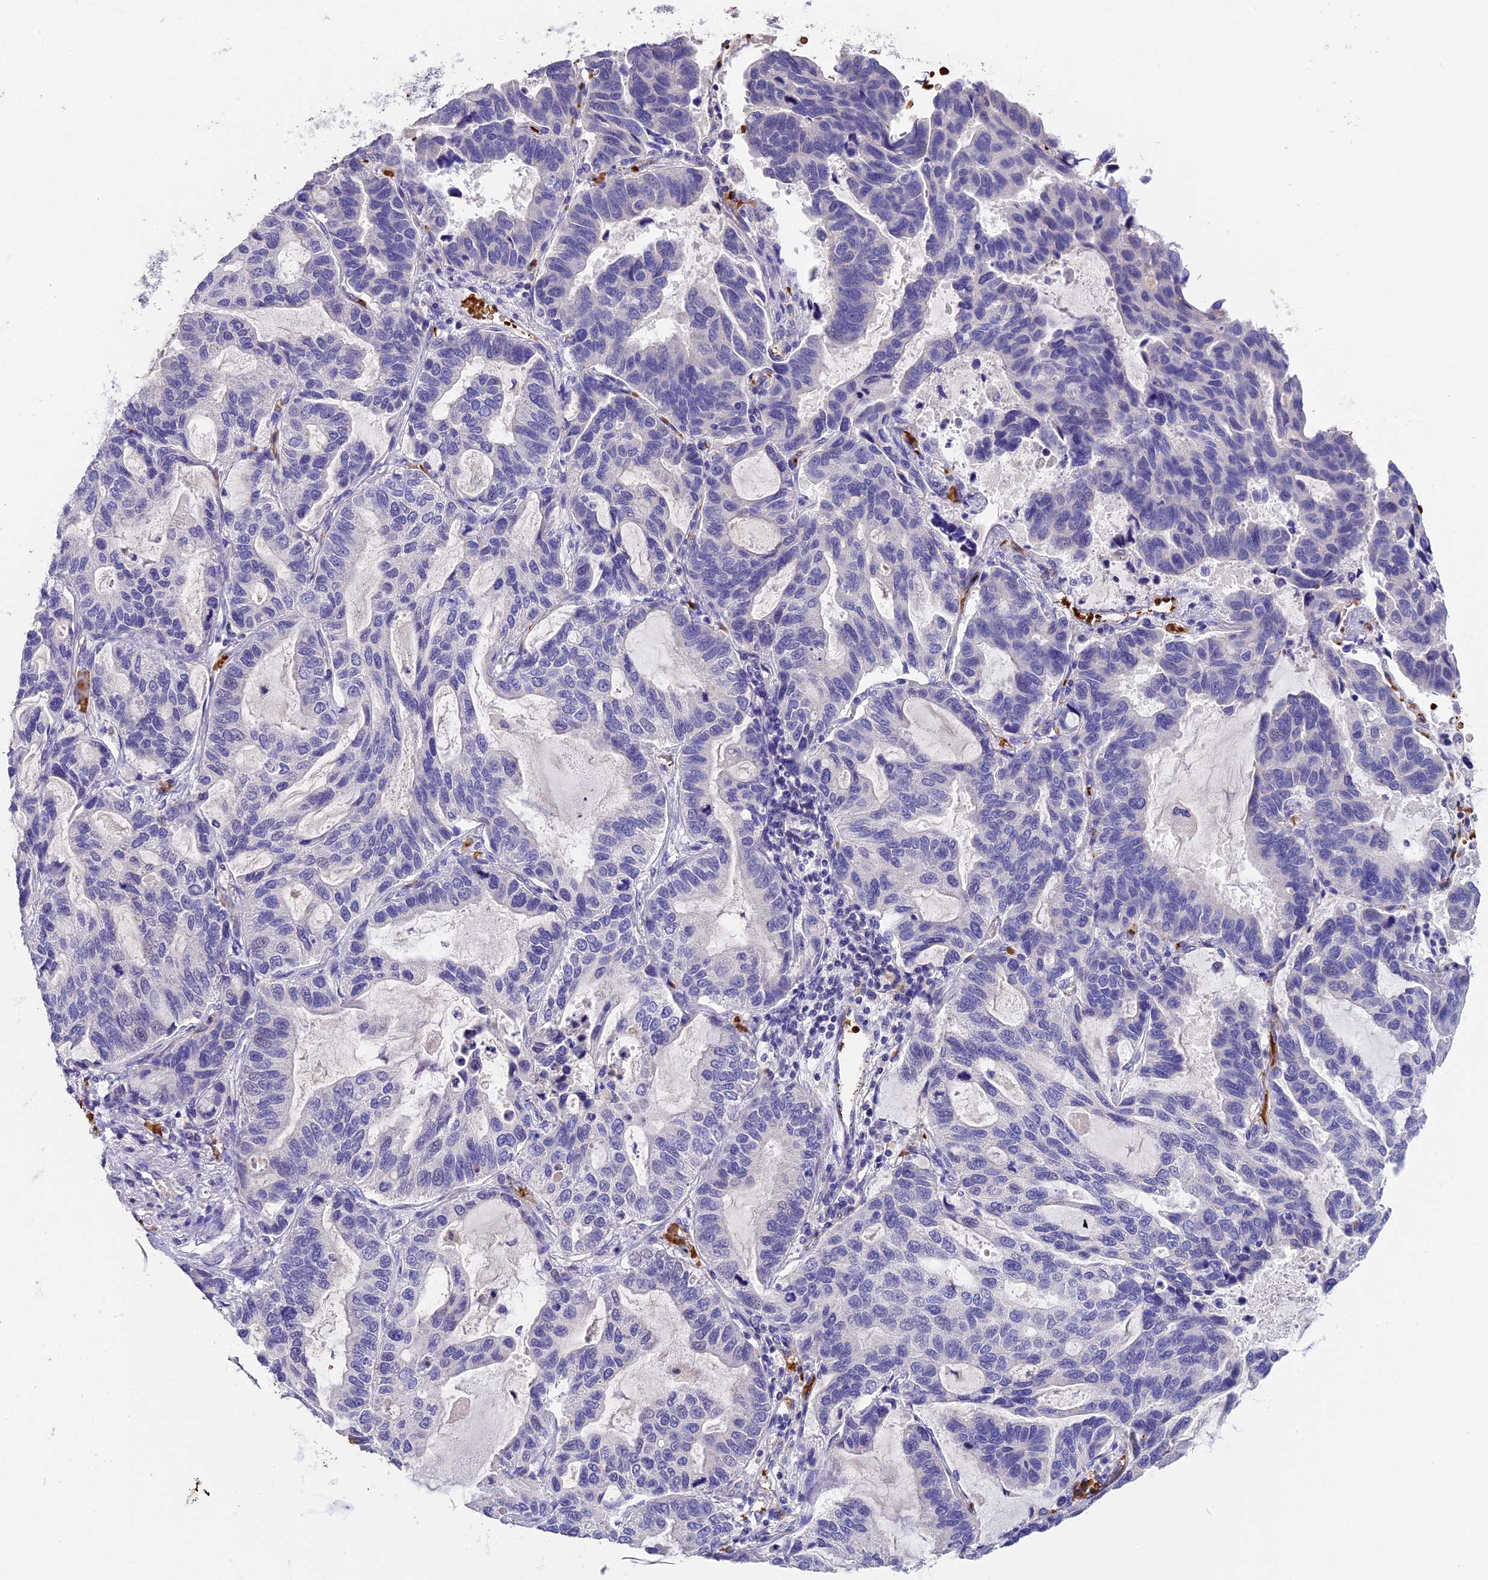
{"staining": {"intensity": "negative", "quantity": "none", "location": "none"}, "tissue": "lung cancer", "cell_type": "Tumor cells", "image_type": "cancer", "snomed": [{"axis": "morphology", "description": "Adenocarcinoma, NOS"}, {"axis": "topography", "description": "Lung"}], "caption": "Tumor cells show no significant protein positivity in lung cancer (adenocarcinoma).", "gene": "TNNC2", "patient": {"sex": "male", "age": 64}}